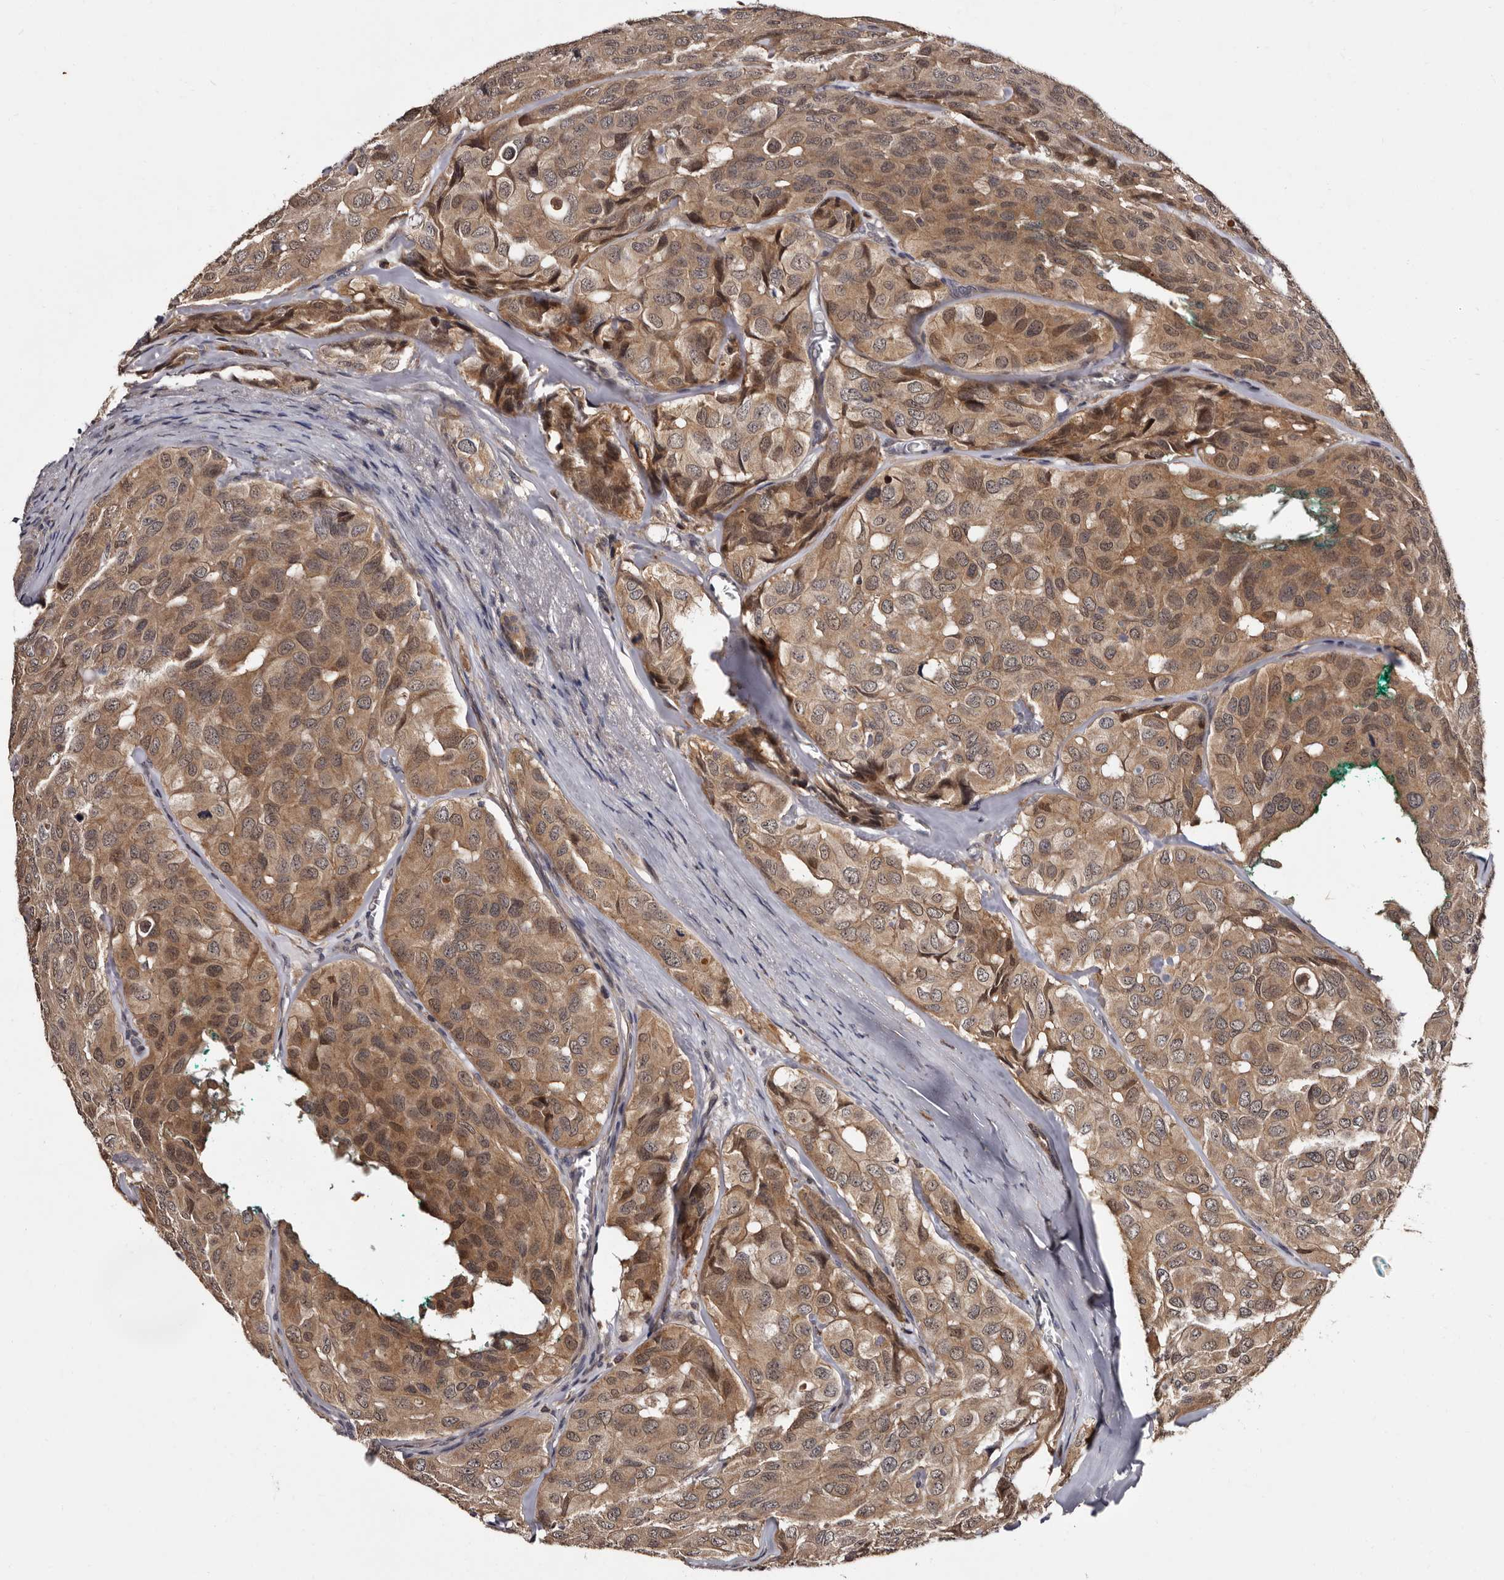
{"staining": {"intensity": "moderate", "quantity": ">75%", "location": "cytoplasmic/membranous"}, "tissue": "head and neck cancer", "cell_type": "Tumor cells", "image_type": "cancer", "snomed": [{"axis": "morphology", "description": "Adenocarcinoma, NOS"}, {"axis": "topography", "description": "Salivary gland, NOS"}, {"axis": "topography", "description": "Head-Neck"}], "caption": "This histopathology image shows IHC staining of human head and neck cancer, with medium moderate cytoplasmic/membranous positivity in approximately >75% of tumor cells.", "gene": "DNPH1", "patient": {"sex": "female", "age": 76}}